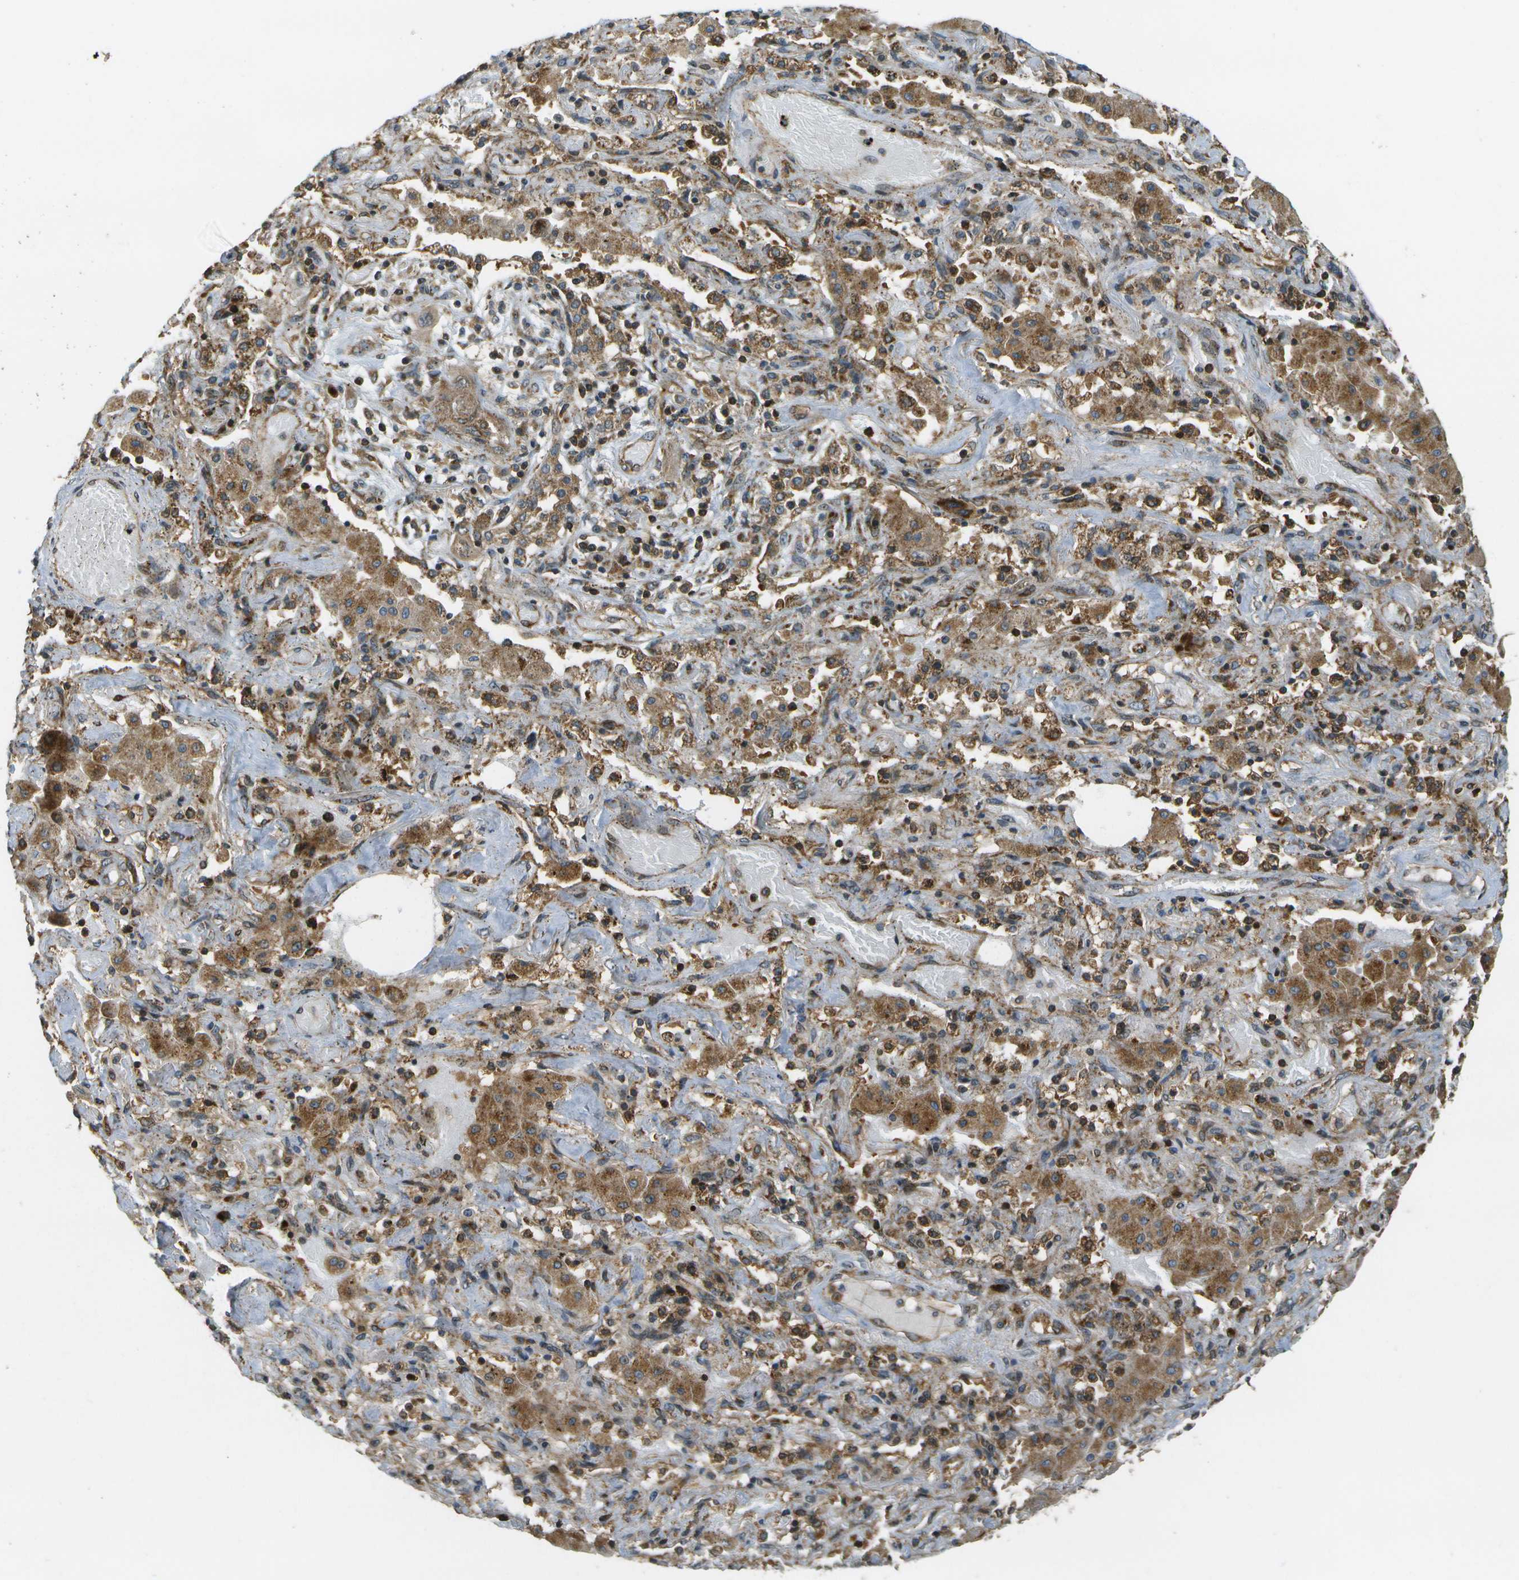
{"staining": {"intensity": "moderate", "quantity": ">75%", "location": "cytoplasmic/membranous"}, "tissue": "lung cancer", "cell_type": "Tumor cells", "image_type": "cancer", "snomed": [{"axis": "morphology", "description": "Squamous cell carcinoma, NOS"}, {"axis": "topography", "description": "Lung"}], "caption": "A brown stain highlights moderate cytoplasmic/membranous expression of a protein in squamous cell carcinoma (lung) tumor cells.", "gene": "LRP12", "patient": {"sex": "female", "age": 47}}